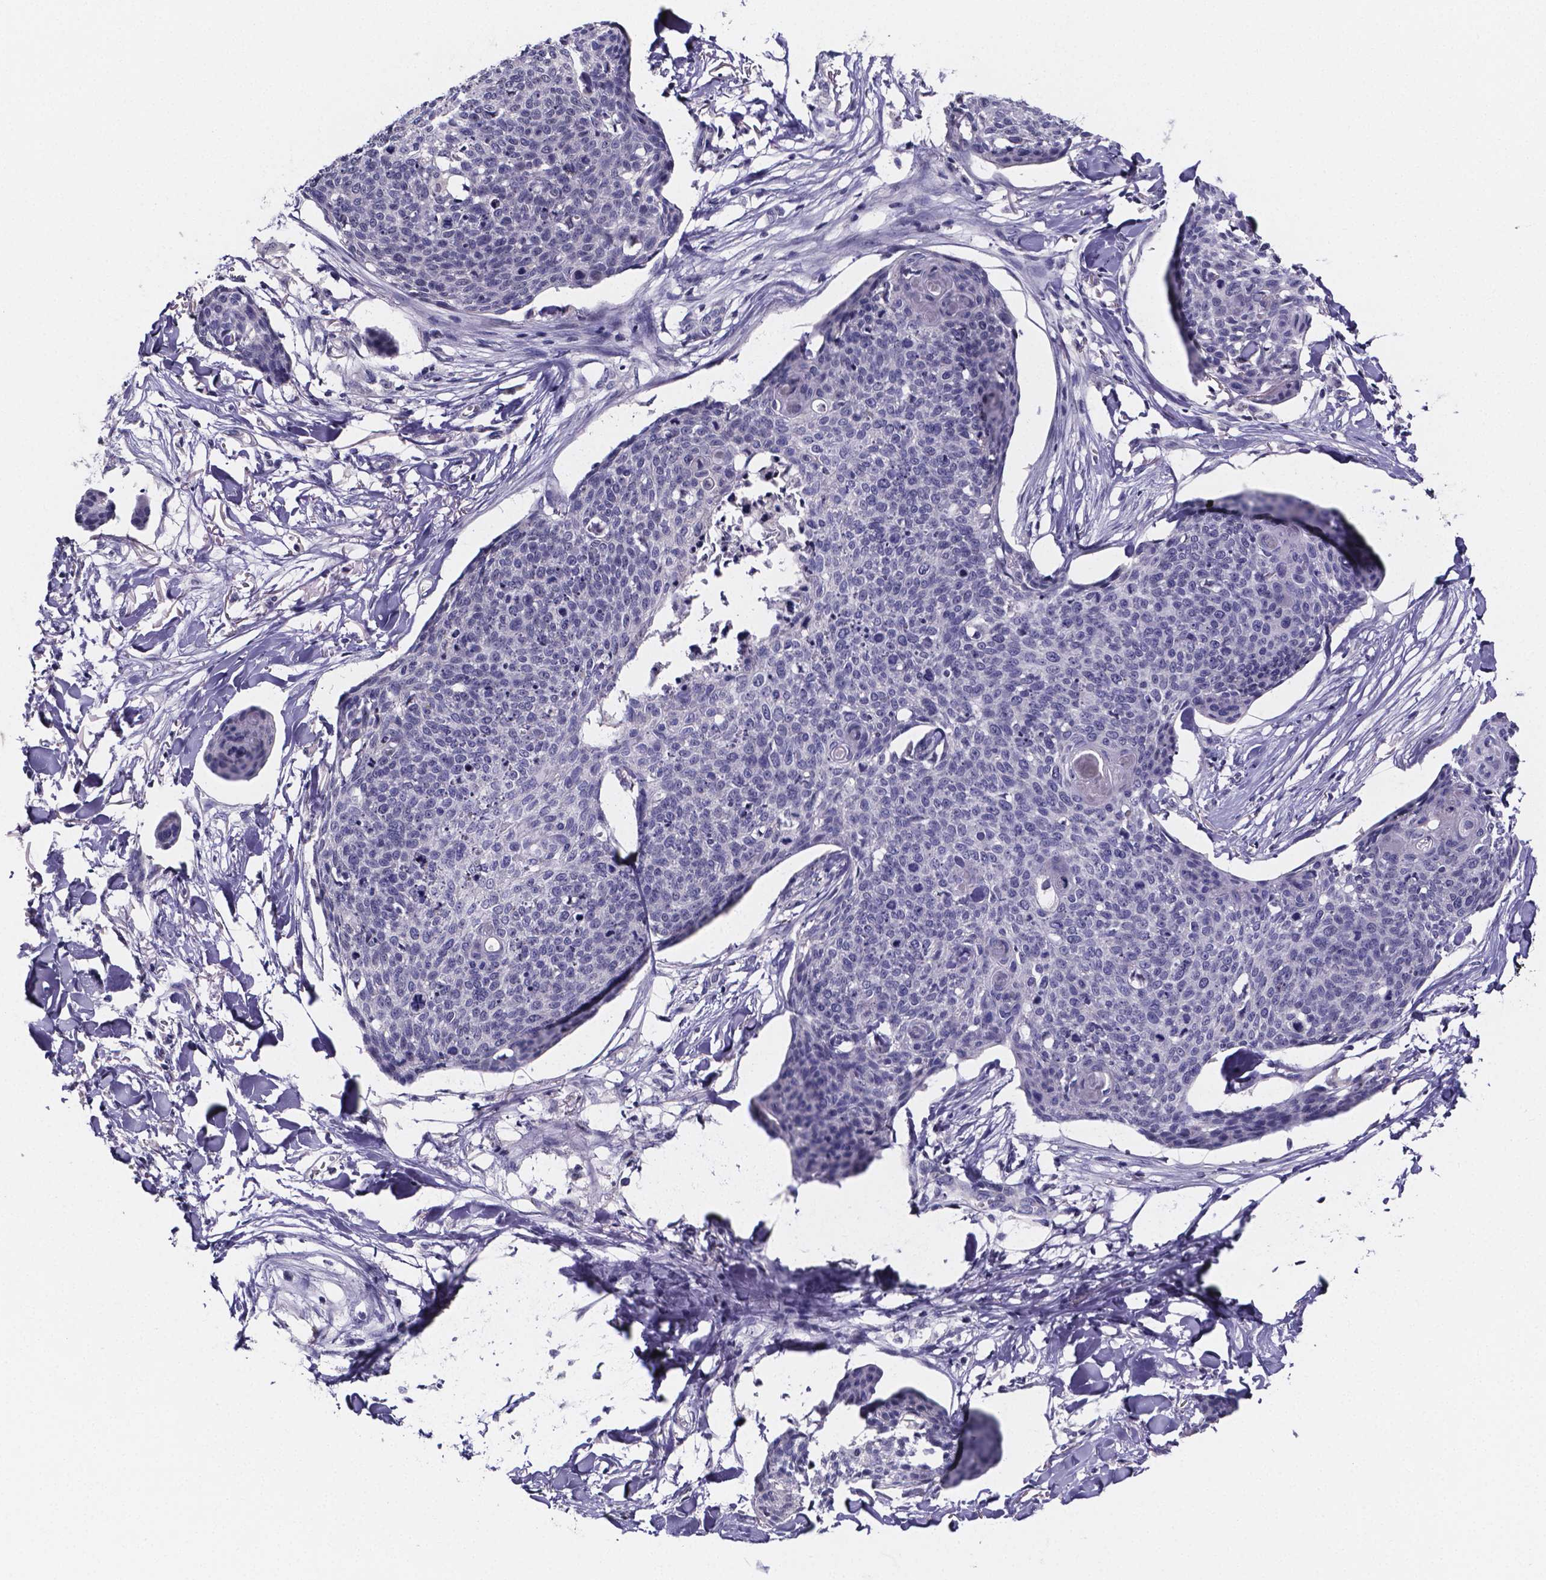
{"staining": {"intensity": "negative", "quantity": "none", "location": "none"}, "tissue": "skin cancer", "cell_type": "Tumor cells", "image_type": "cancer", "snomed": [{"axis": "morphology", "description": "Squamous cell carcinoma, NOS"}, {"axis": "topography", "description": "Skin"}, {"axis": "topography", "description": "Vulva"}], "caption": "The IHC image has no significant staining in tumor cells of skin cancer tissue.", "gene": "IZUMO1", "patient": {"sex": "female", "age": 75}}